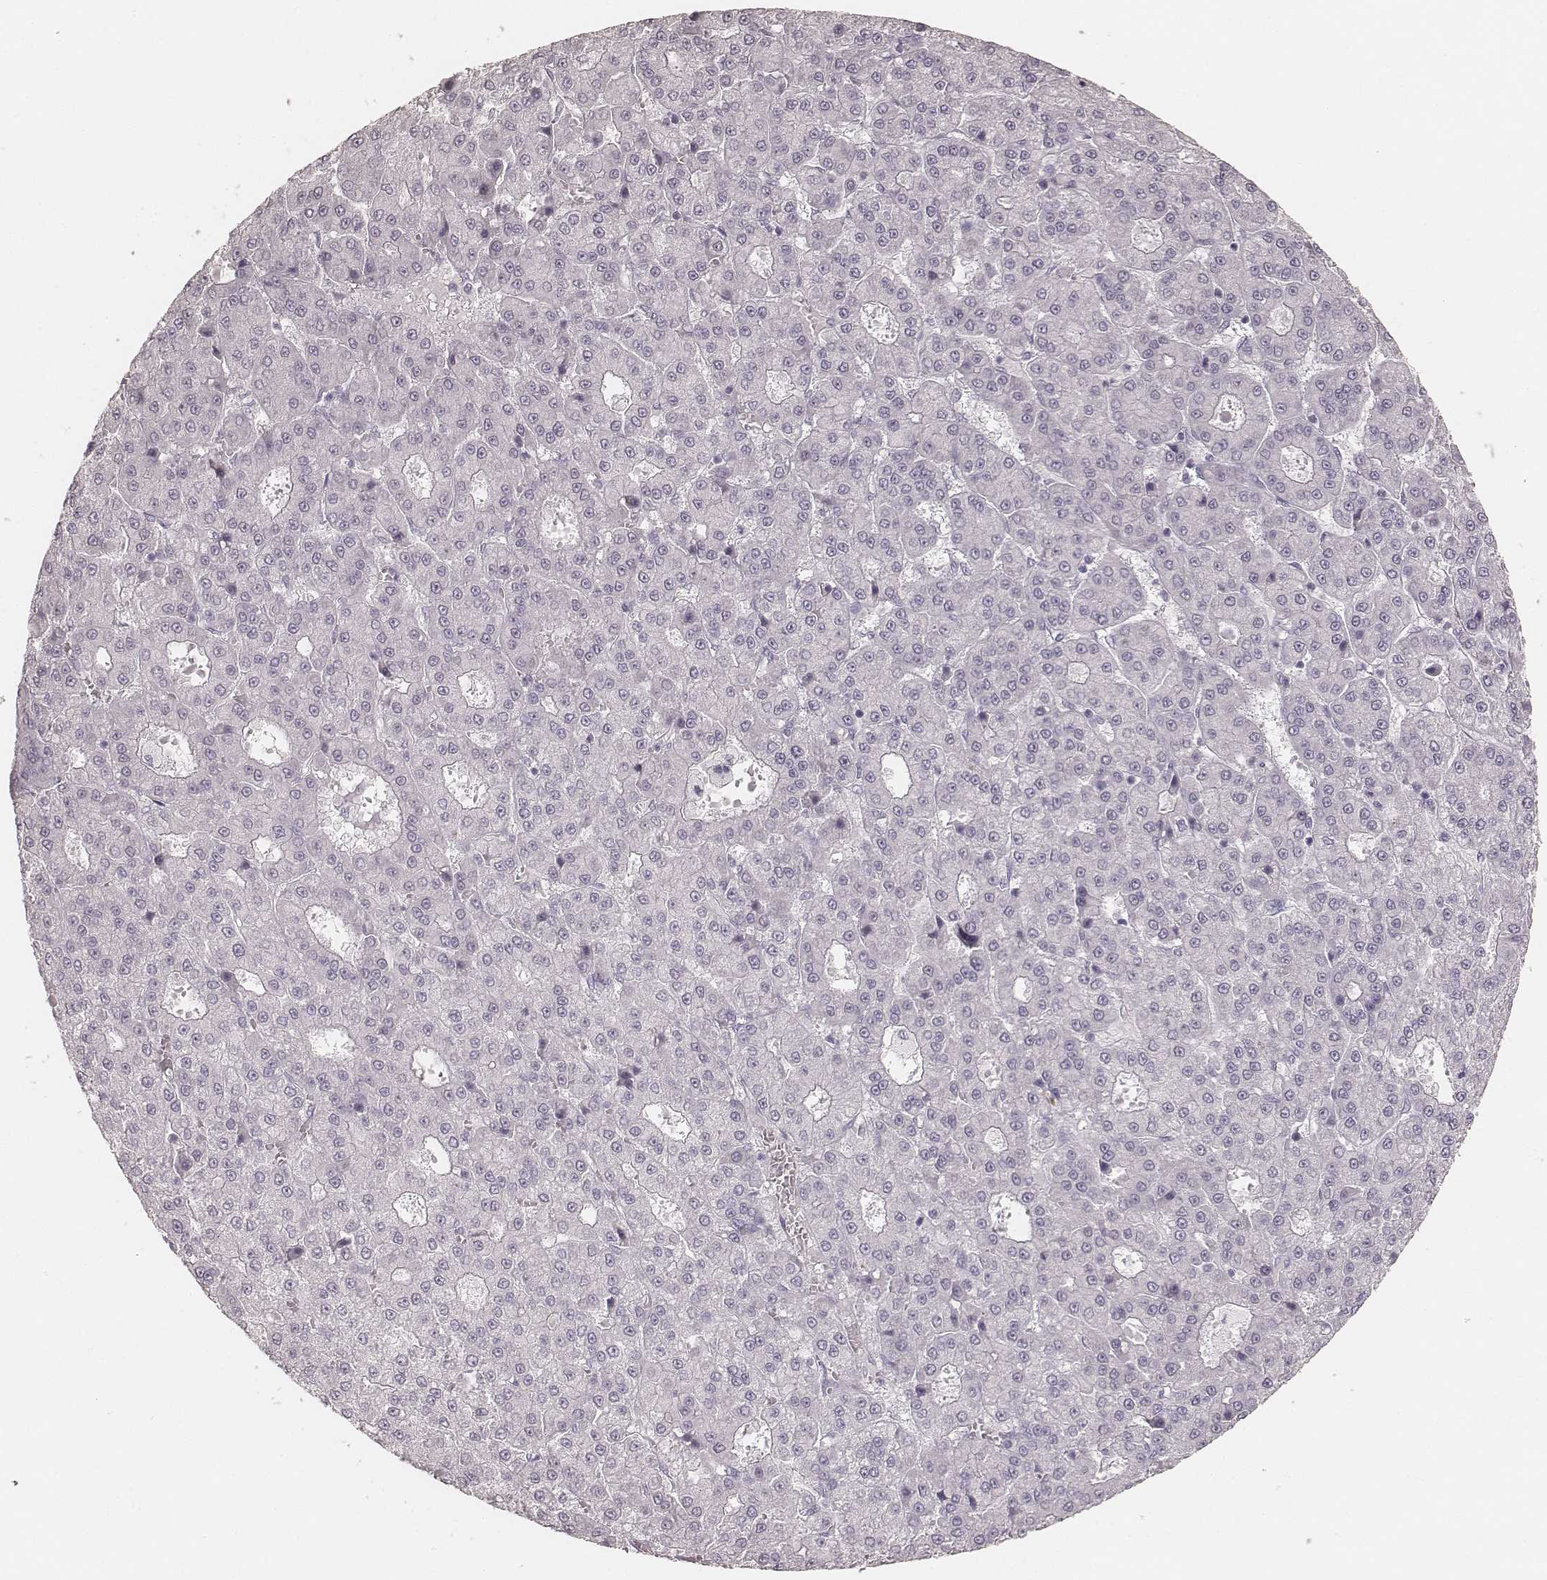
{"staining": {"intensity": "negative", "quantity": "none", "location": "none"}, "tissue": "liver cancer", "cell_type": "Tumor cells", "image_type": "cancer", "snomed": [{"axis": "morphology", "description": "Carcinoma, Hepatocellular, NOS"}, {"axis": "topography", "description": "Liver"}], "caption": "The photomicrograph exhibits no significant expression in tumor cells of liver cancer (hepatocellular carcinoma).", "gene": "KRT82", "patient": {"sex": "male", "age": 70}}